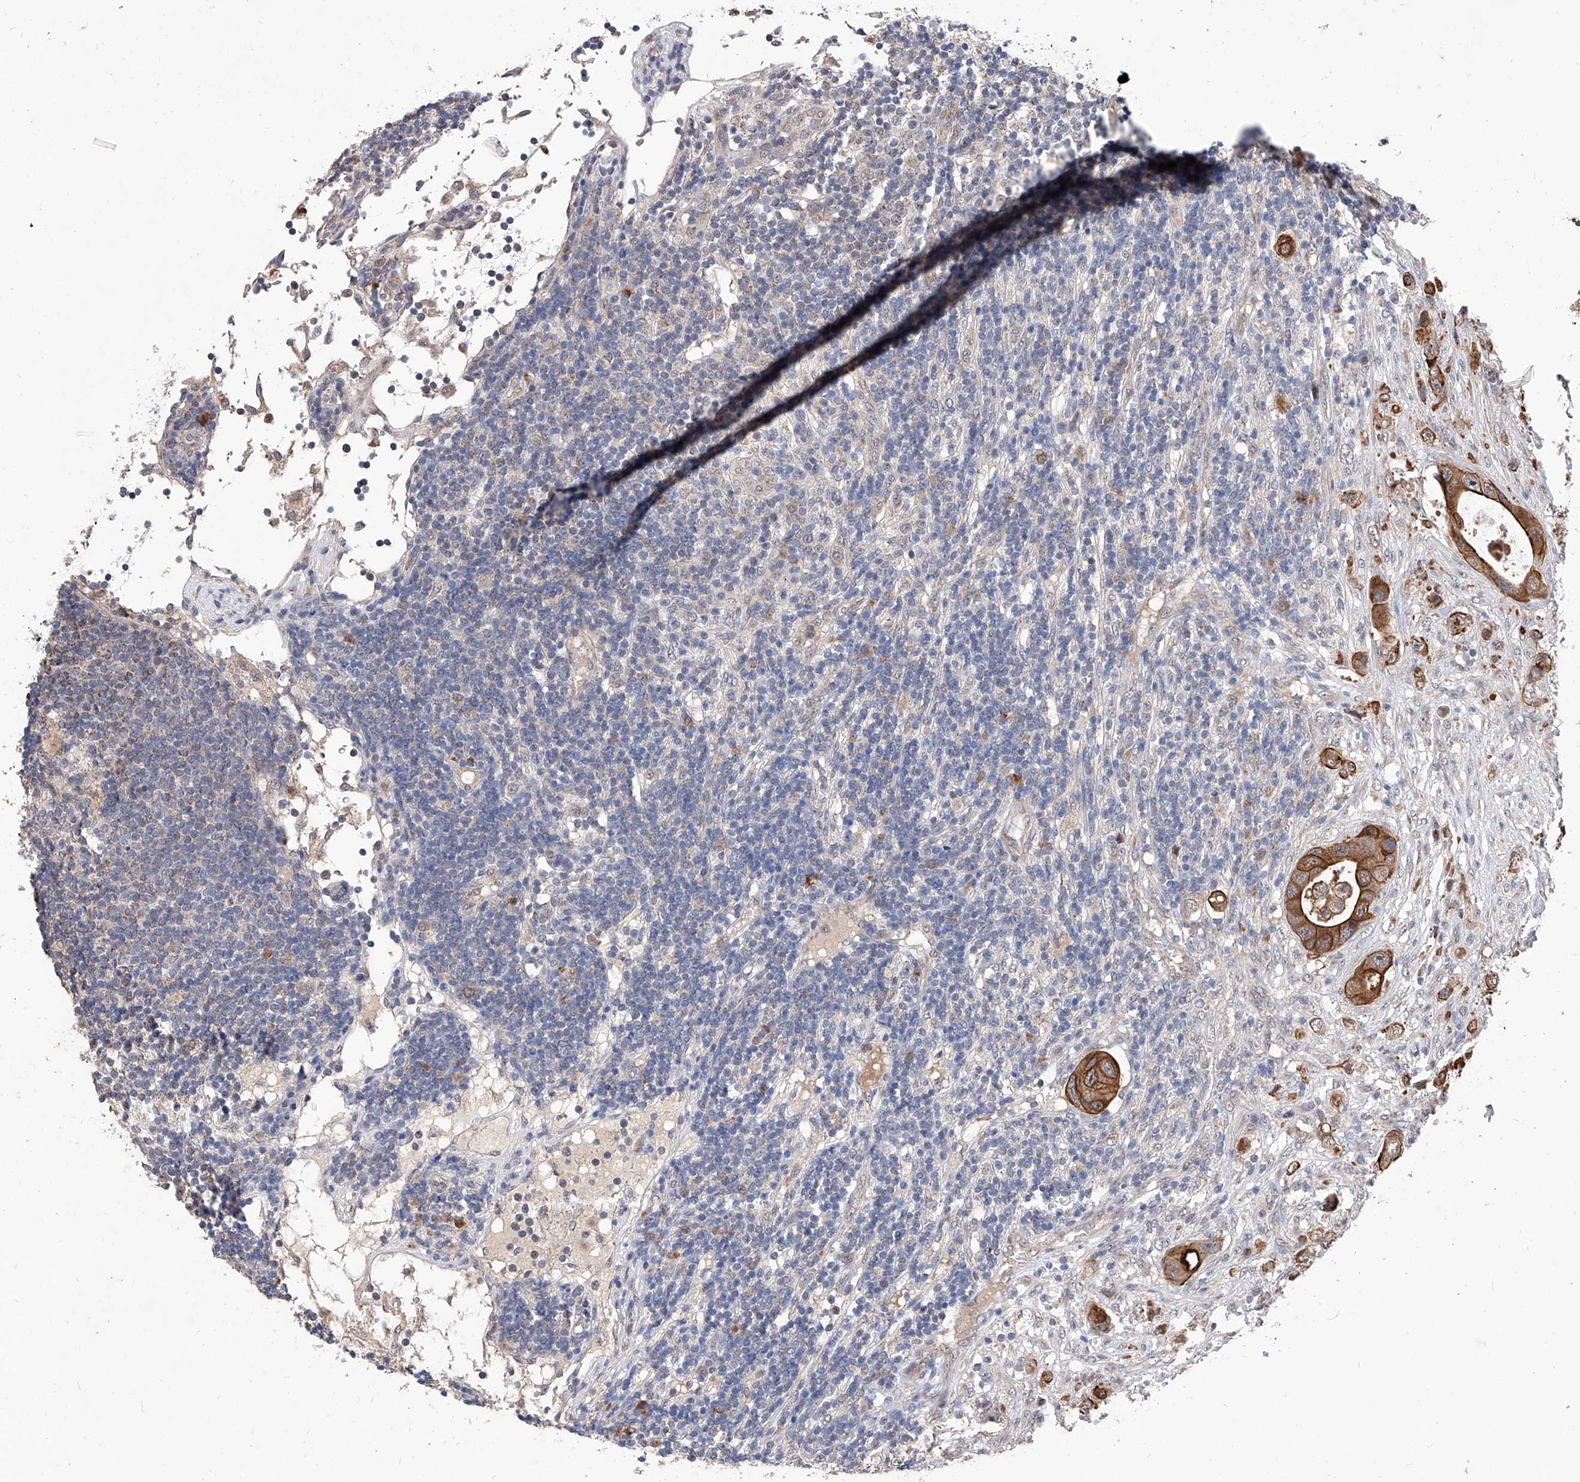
{"staining": {"intensity": "strong", "quantity": ">75%", "location": "cytoplasmic/membranous"}, "tissue": "colorectal cancer", "cell_type": "Tumor cells", "image_type": "cancer", "snomed": [{"axis": "morphology", "description": "Adenocarcinoma, NOS"}, {"axis": "topography", "description": "Colon"}], "caption": "Protein expression analysis of human colorectal cancer reveals strong cytoplasmic/membranous staining in about >75% of tumor cells. Nuclei are stained in blue.", "gene": "MFSD4B", "patient": {"sex": "female", "age": 46}}